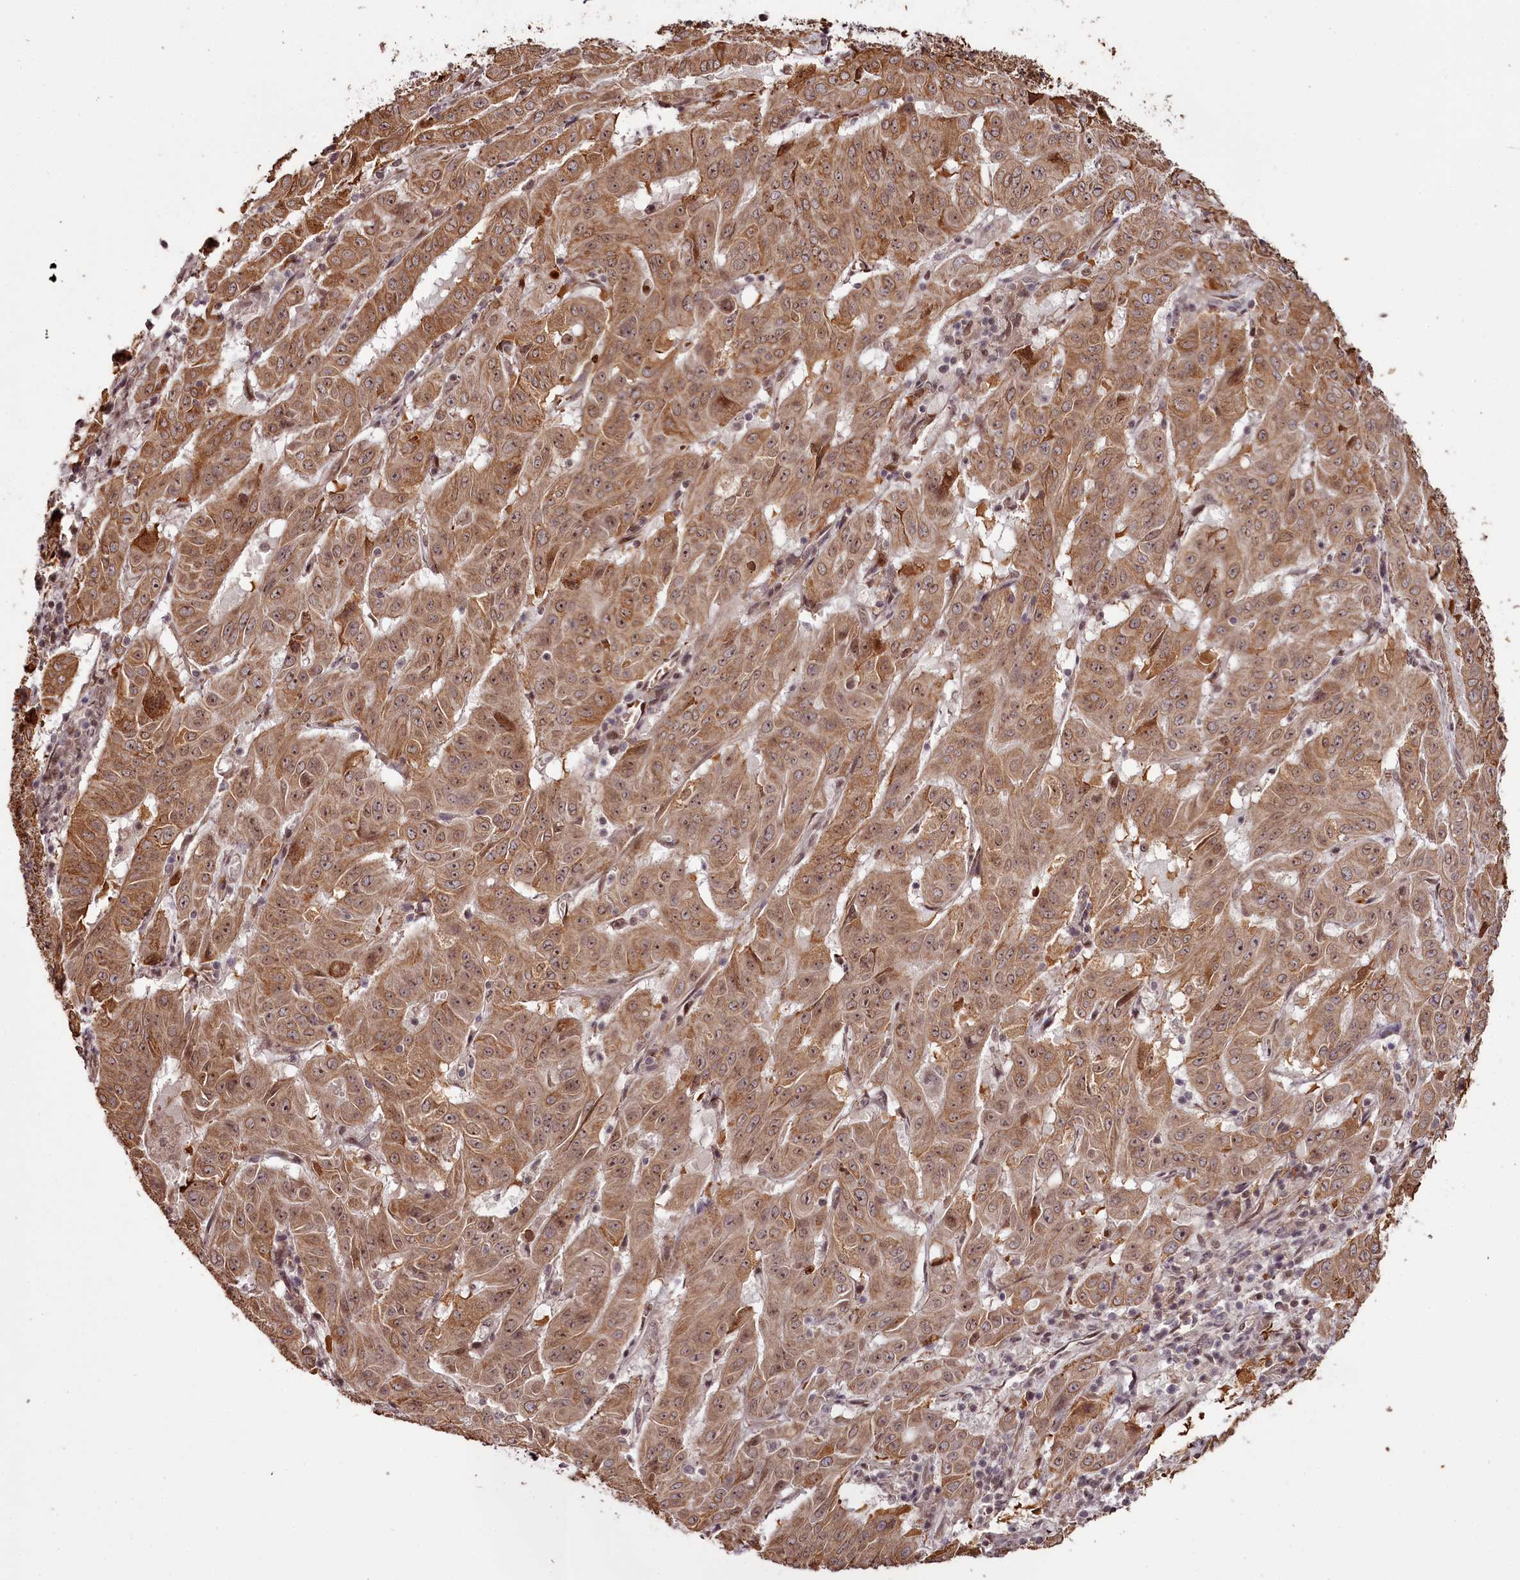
{"staining": {"intensity": "moderate", "quantity": ">75%", "location": "cytoplasmic/membranous,nuclear"}, "tissue": "pancreatic cancer", "cell_type": "Tumor cells", "image_type": "cancer", "snomed": [{"axis": "morphology", "description": "Adenocarcinoma, NOS"}, {"axis": "topography", "description": "Pancreas"}], "caption": "Immunohistochemistry (IHC) (DAB (3,3'-diaminobenzidine)) staining of pancreatic cancer (adenocarcinoma) demonstrates moderate cytoplasmic/membranous and nuclear protein staining in approximately >75% of tumor cells.", "gene": "THYN1", "patient": {"sex": "male", "age": 63}}